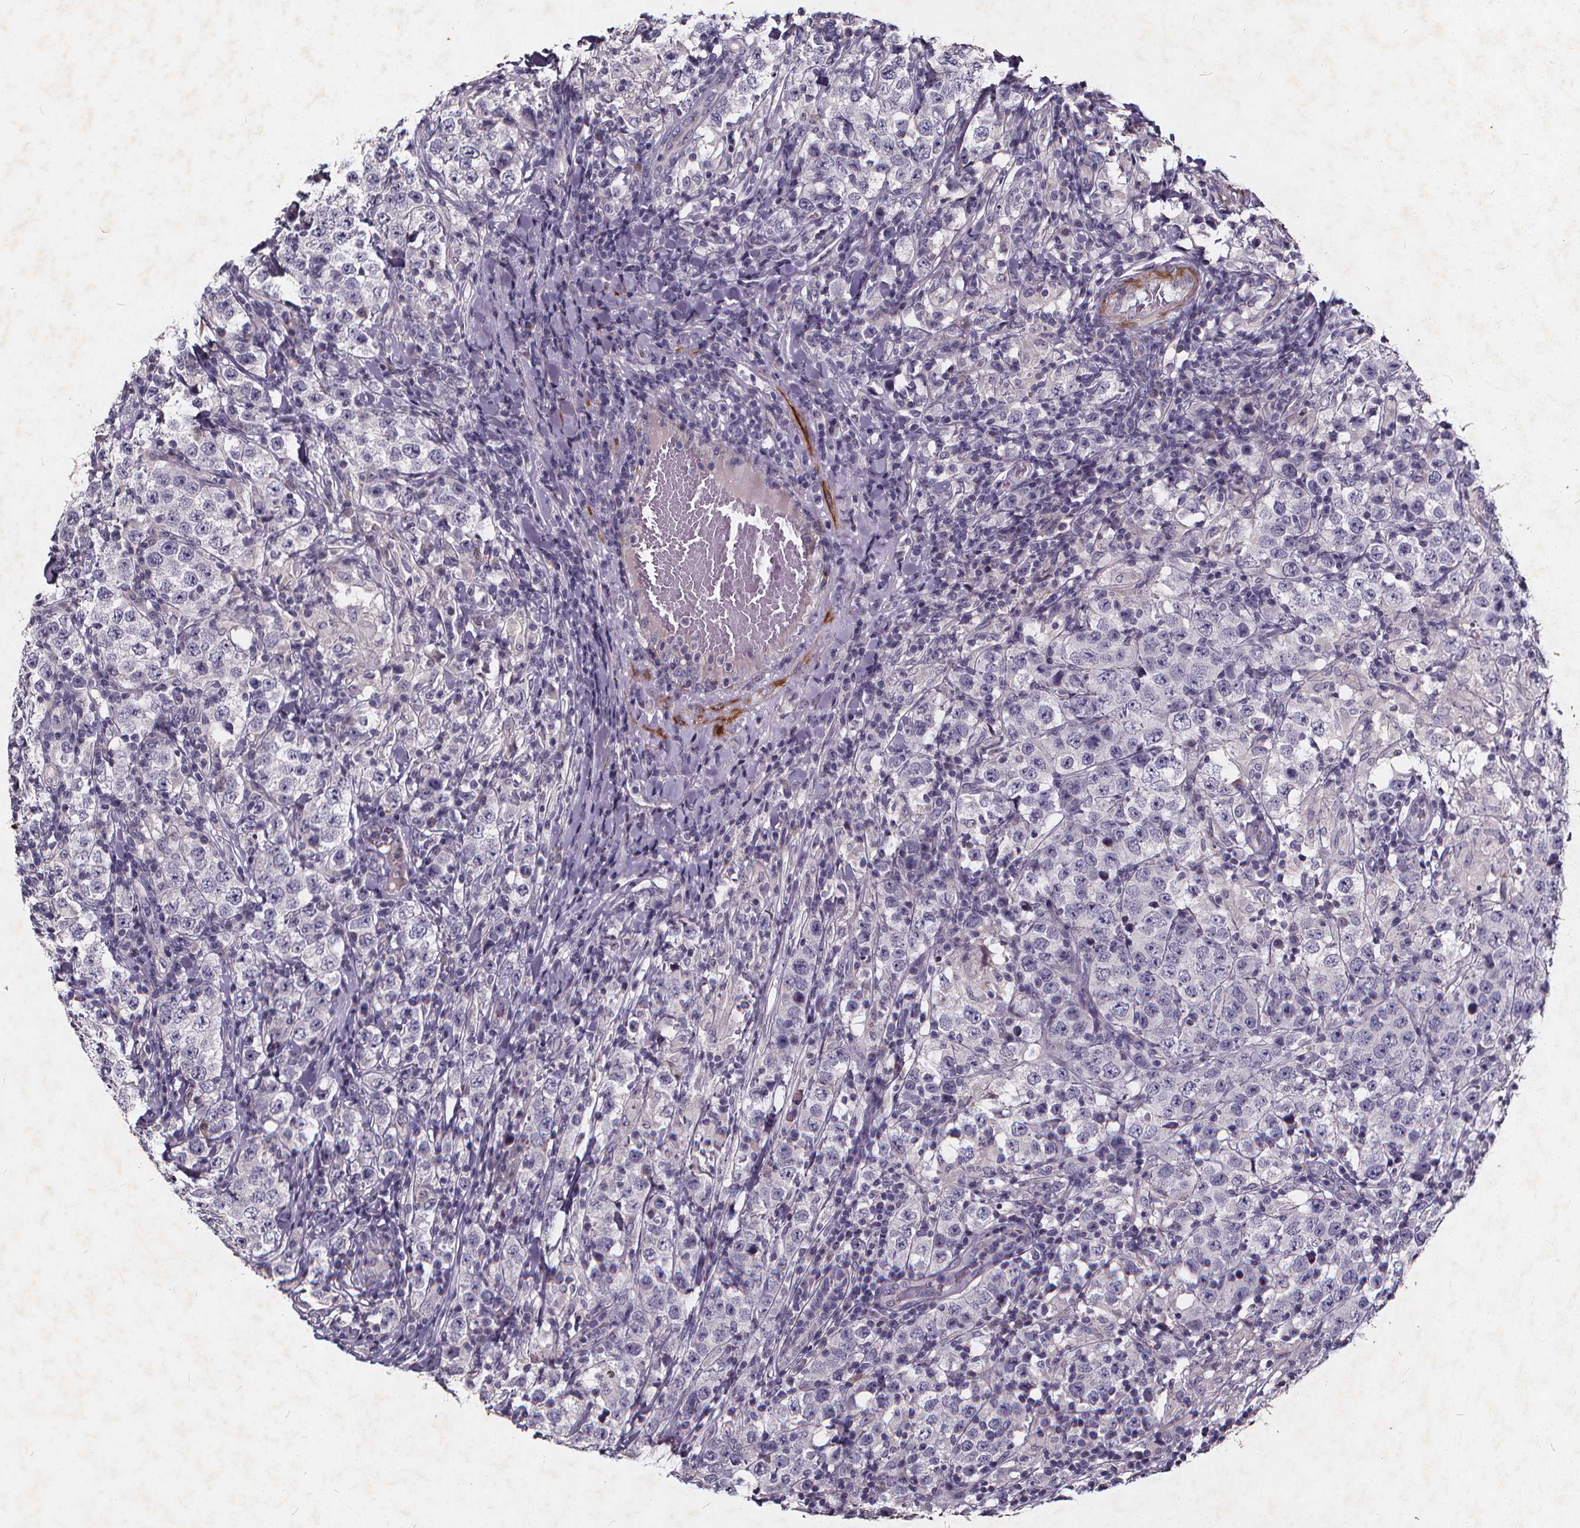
{"staining": {"intensity": "negative", "quantity": "none", "location": "none"}, "tissue": "testis cancer", "cell_type": "Tumor cells", "image_type": "cancer", "snomed": [{"axis": "morphology", "description": "Seminoma, NOS"}, {"axis": "morphology", "description": "Carcinoma, Embryonal, NOS"}, {"axis": "topography", "description": "Testis"}], "caption": "IHC image of neoplastic tissue: embryonal carcinoma (testis) stained with DAB demonstrates no significant protein expression in tumor cells.", "gene": "TSPAN14", "patient": {"sex": "male", "age": 41}}